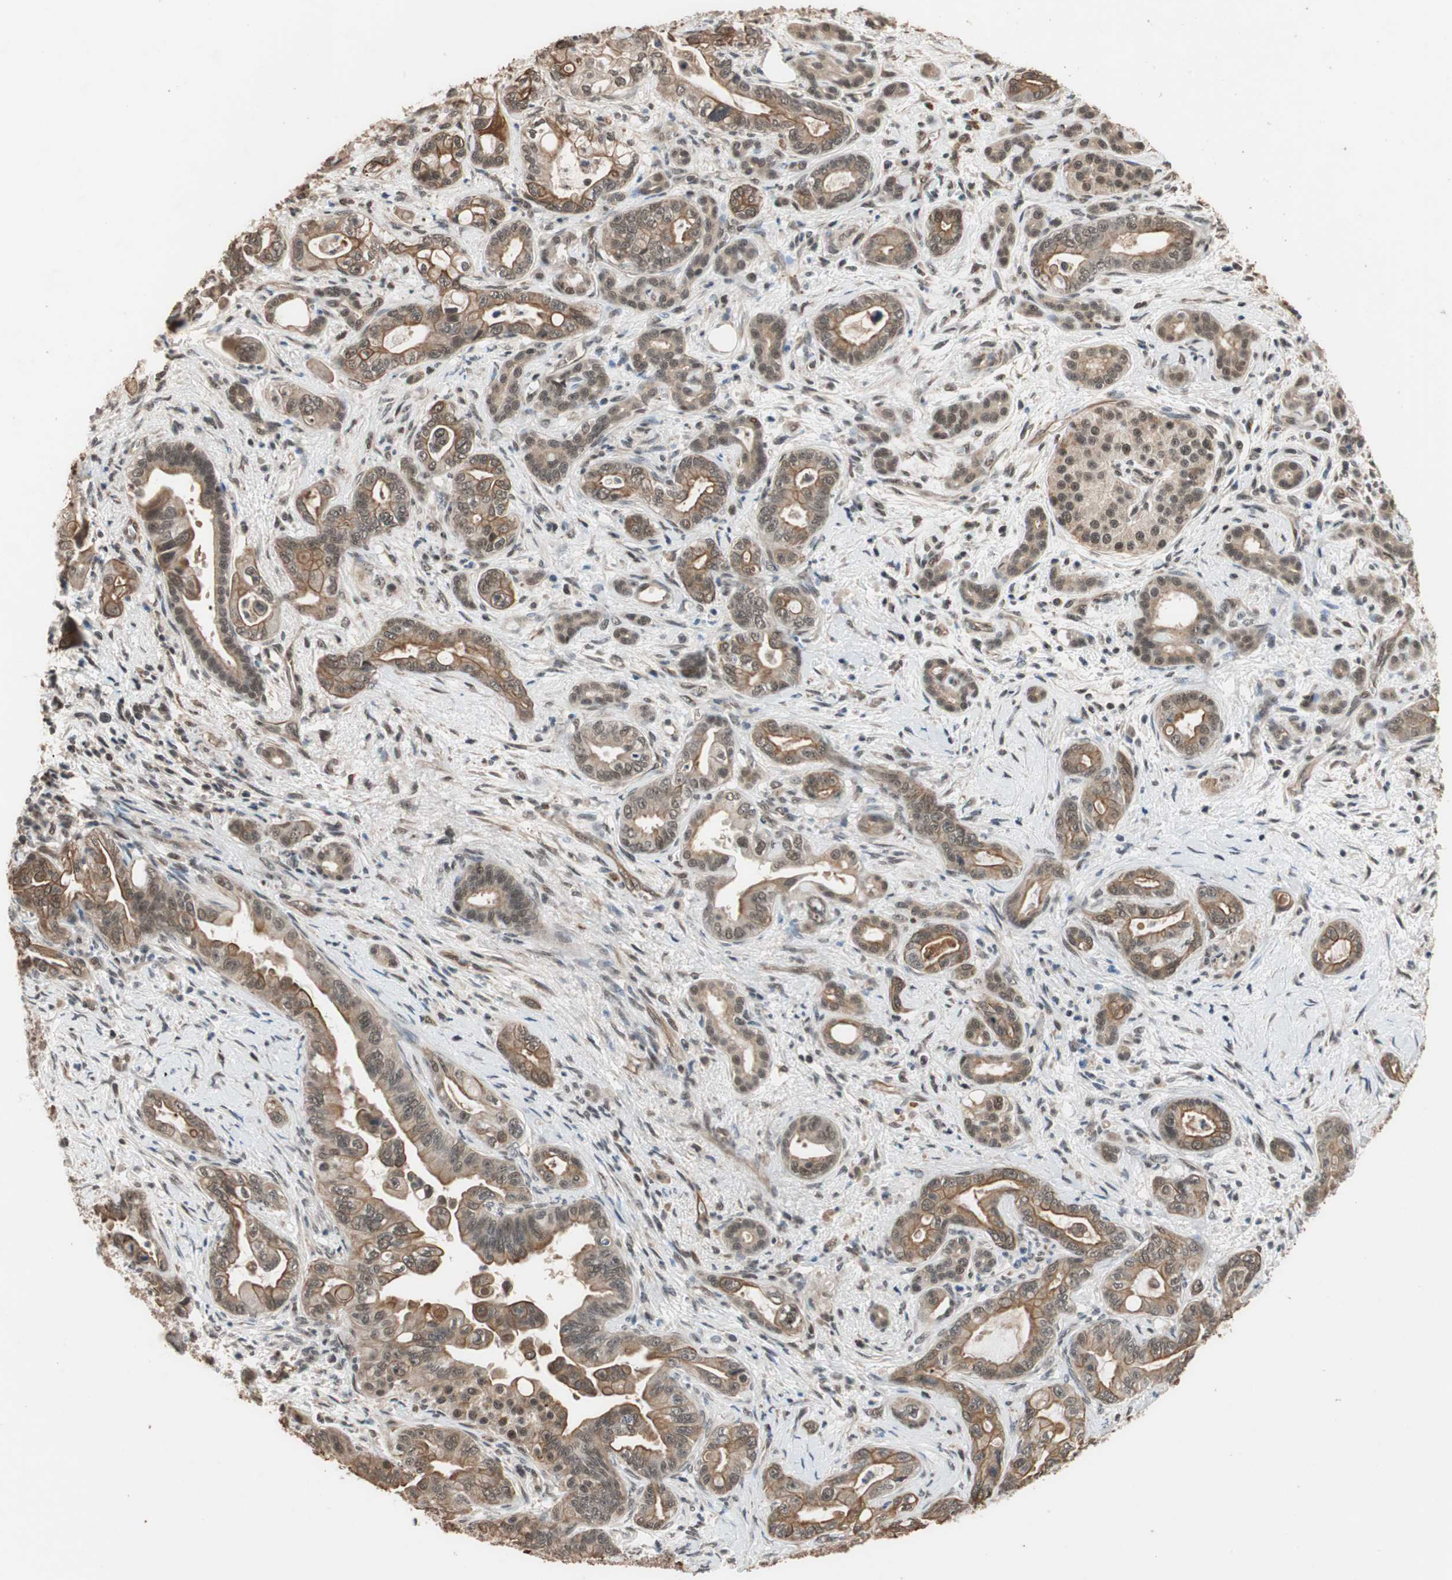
{"staining": {"intensity": "moderate", "quantity": ">75%", "location": "cytoplasmic/membranous,nuclear"}, "tissue": "pancreatic cancer", "cell_type": "Tumor cells", "image_type": "cancer", "snomed": [{"axis": "morphology", "description": "Adenocarcinoma, NOS"}, {"axis": "topography", "description": "Pancreas"}], "caption": "About >75% of tumor cells in human pancreatic cancer (adenocarcinoma) show moderate cytoplasmic/membranous and nuclear protein staining as visualized by brown immunohistochemical staining.", "gene": "CDC5L", "patient": {"sex": "male", "age": 70}}